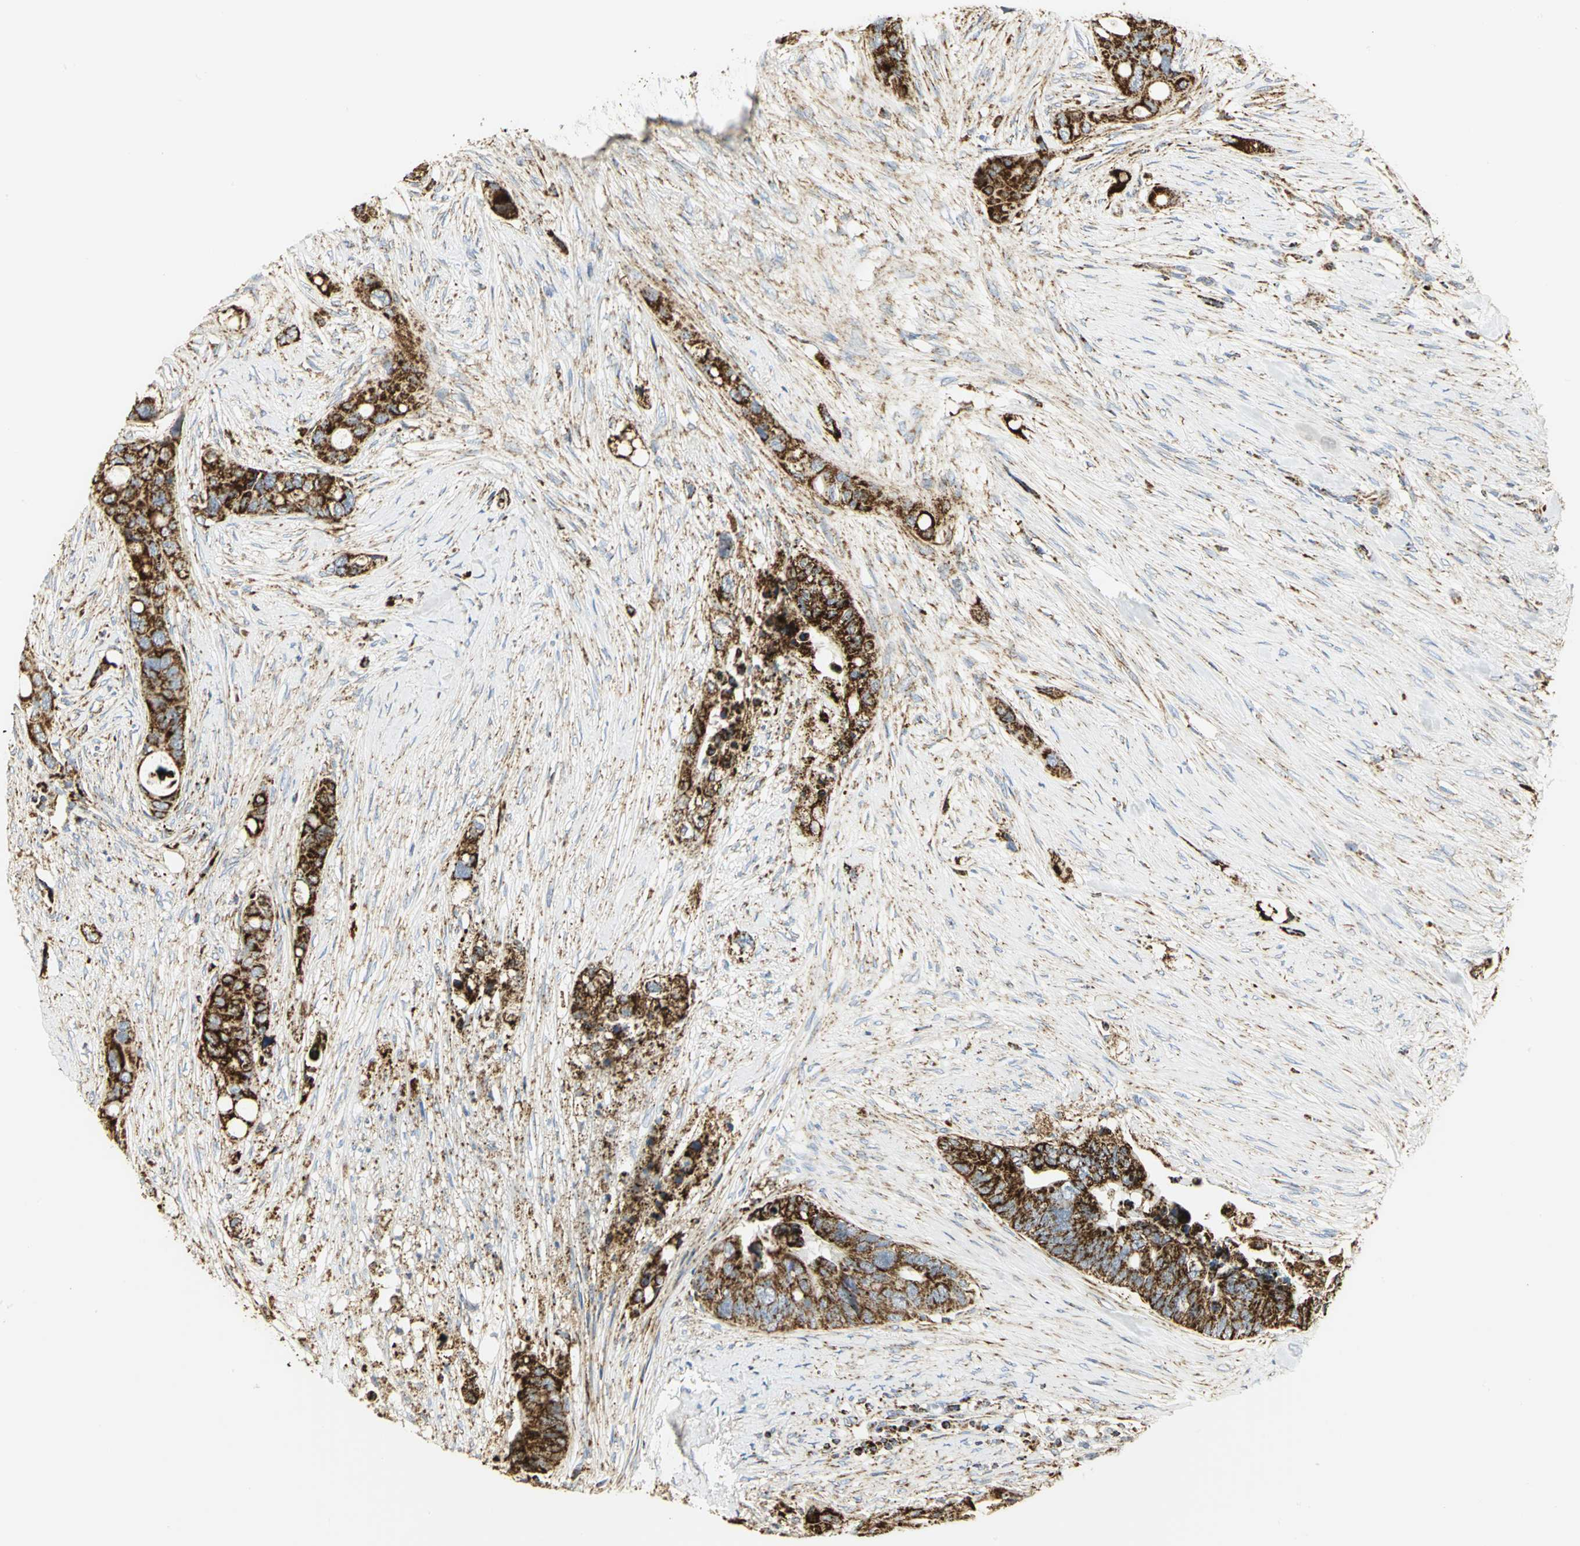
{"staining": {"intensity": "strong", "quantity": ">75%", "location": "cytoplasmic/membranous"}, "tissue": "colorectal cancer", "cell_type": "Tumor cells", "image_type": "cancer", "snomed": [{"axis": "morphology", "description": "Adenocarcinoma, NOS"}, {"axis": "topography", "description": "Colon"}], "caption": "Adenocarcinoma (colorectal) stained for a protein demonstrates strong cytoplasmic/membranous positivity in tumor cells.", "gene": "VDAC1", "patient": {"sex": "female", "age": 57}}